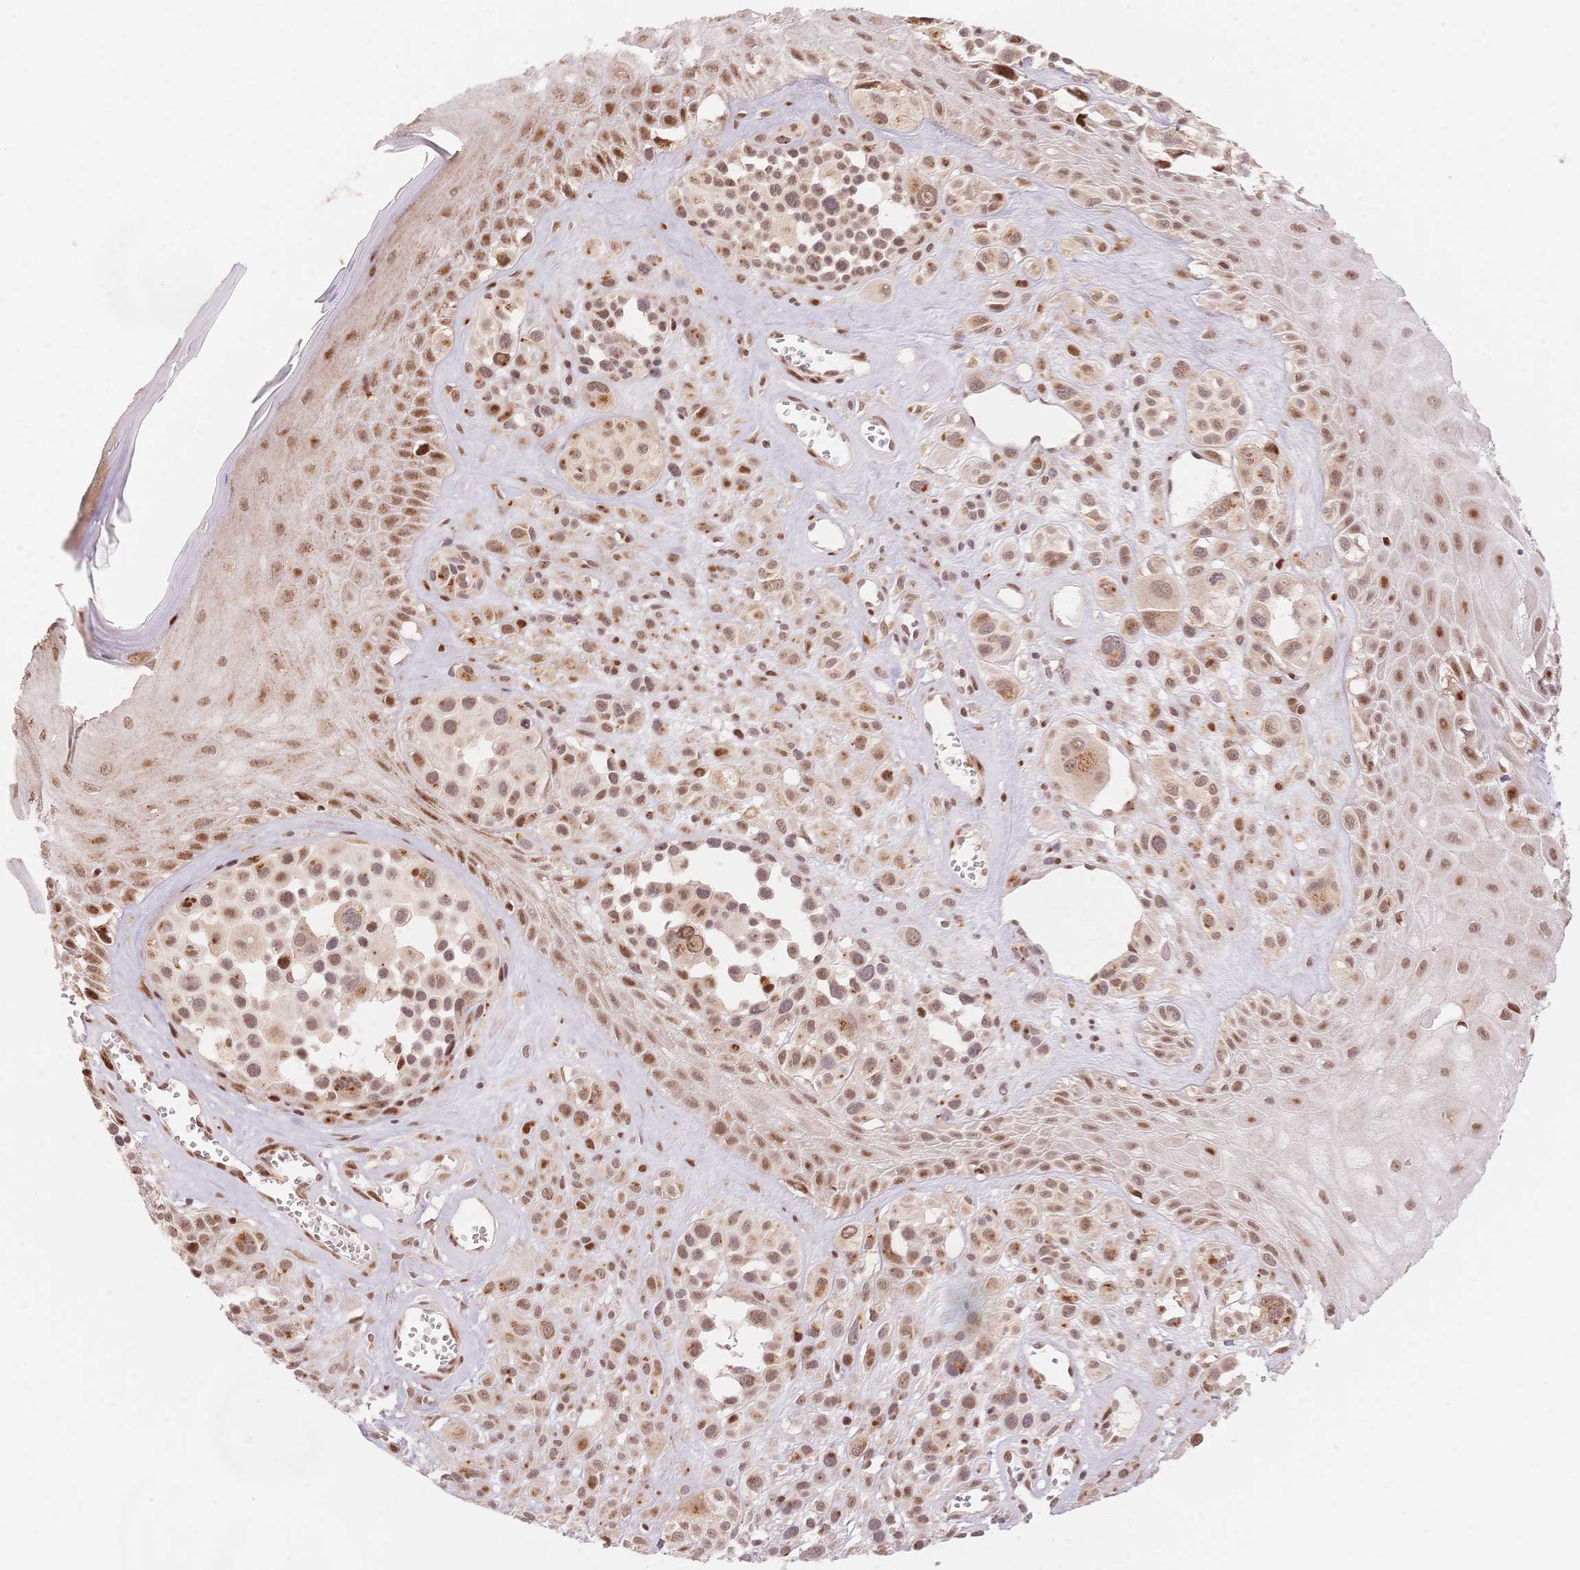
{"staining": {"intensity": "moderate", "quantity": ">75%", "location": "nuclear"}, "tissue": "melanoma", "cell_type": "Tumor cells", "image_type": "cancer", "snomed": [{"axis": "morphology", "description": "Malignant melanoma, NOS"}, {"axis": "topography", "description": "Skin"}], "caption": "Immunohistochemistry (DAB) staining of human melanoma reveals moderate nuclear protein positivity in approximately >75% of tumor cells.", "gene": "STK39", "patient": {"sex": "male", "age": 77}}